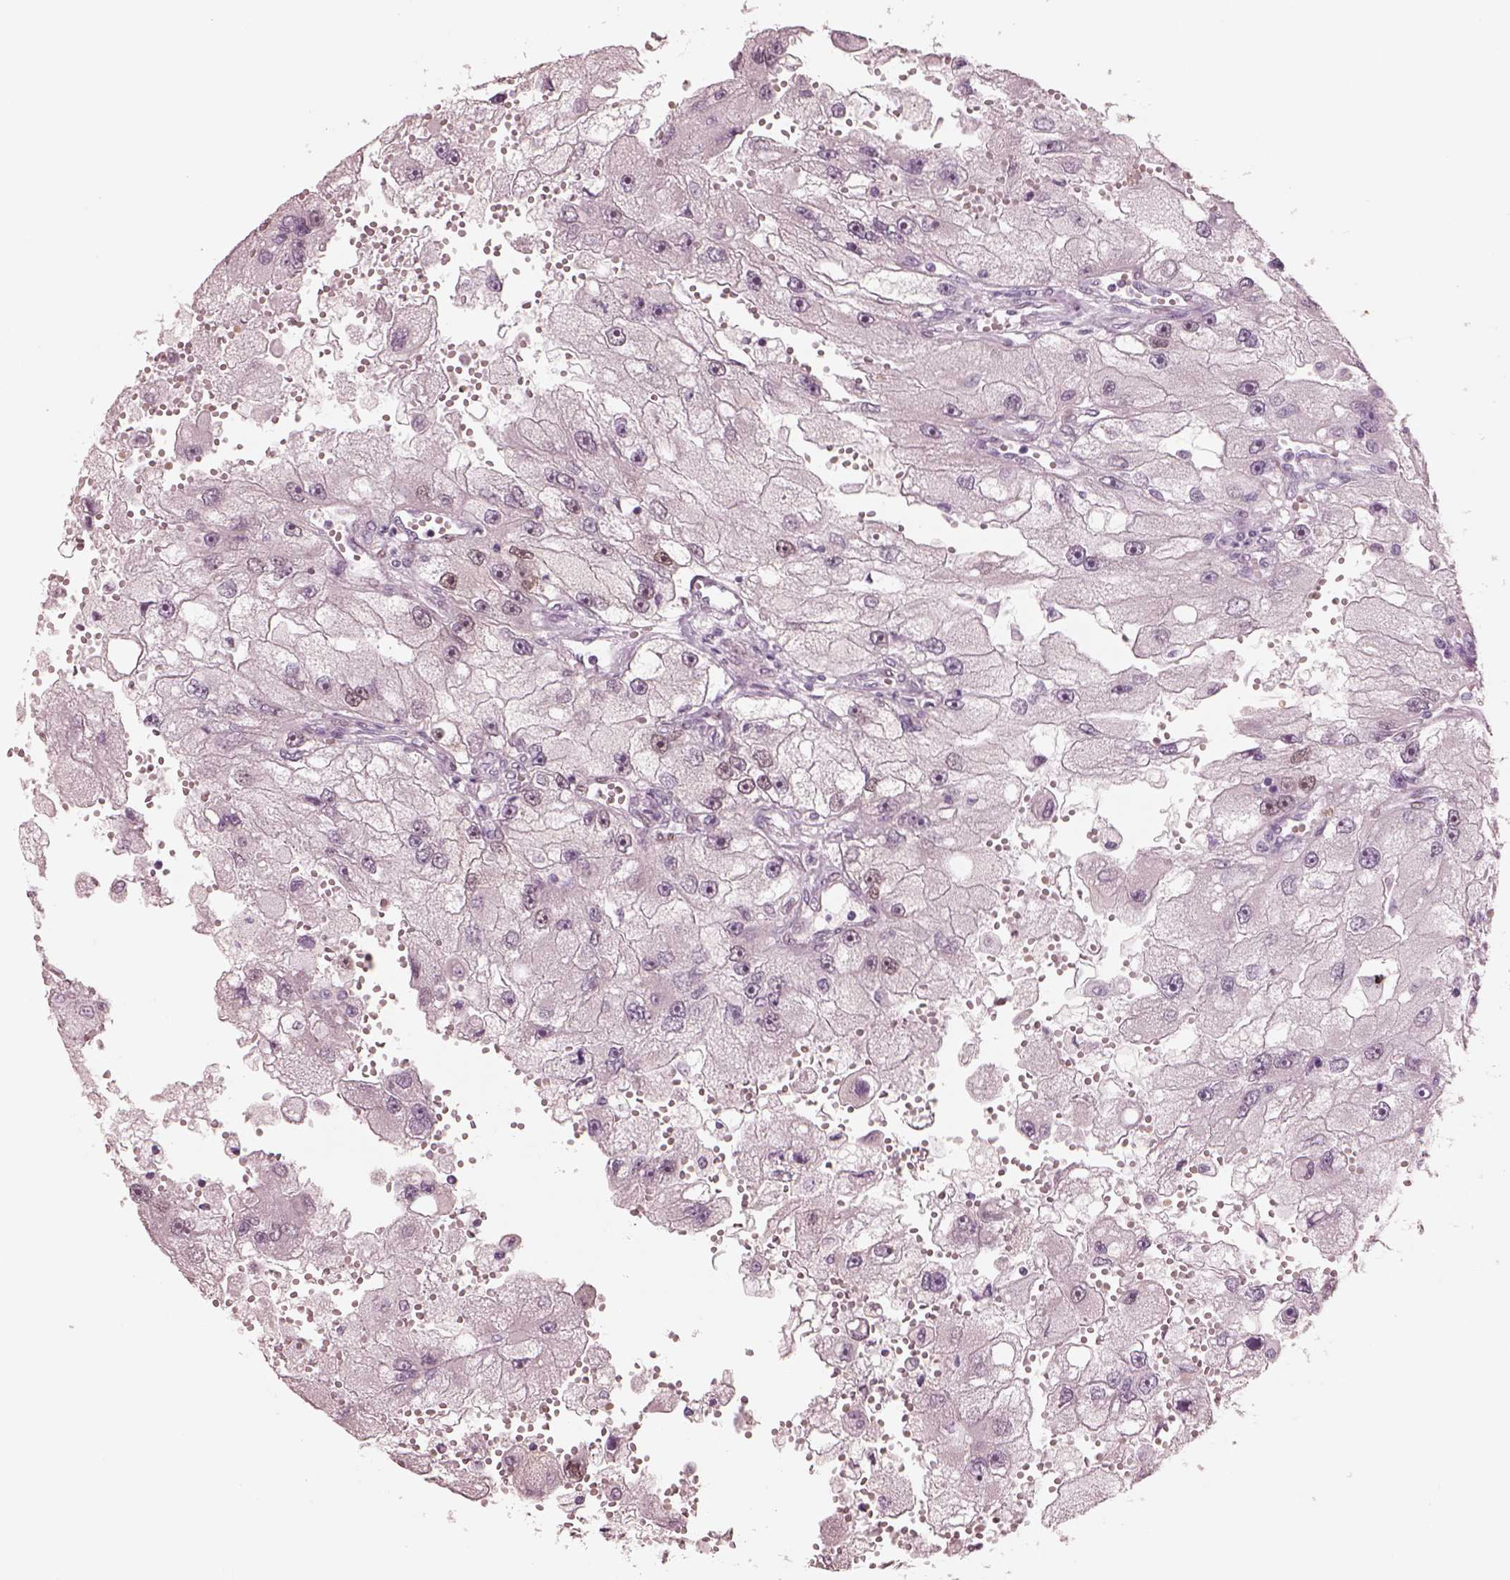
{"staining": {"intensity": "negative", "quantity": "none", "location": "none"}, "tissue": "renal cancer", "cell_type": "Tumor cells", "image_type": "cancer", "snomed": [{"axis": "morphology", "description": "Adenocarcinoma, NOS"}, {"axis": "topography", "description": "Kidney"}], "caption": "This is an immunohistochemistry (IHC) micrograph of renal adenocarcinoma. There is no staining in tumor cells.", "gene": "SOX9", "patient": {"sex": "male", "age": 63}}